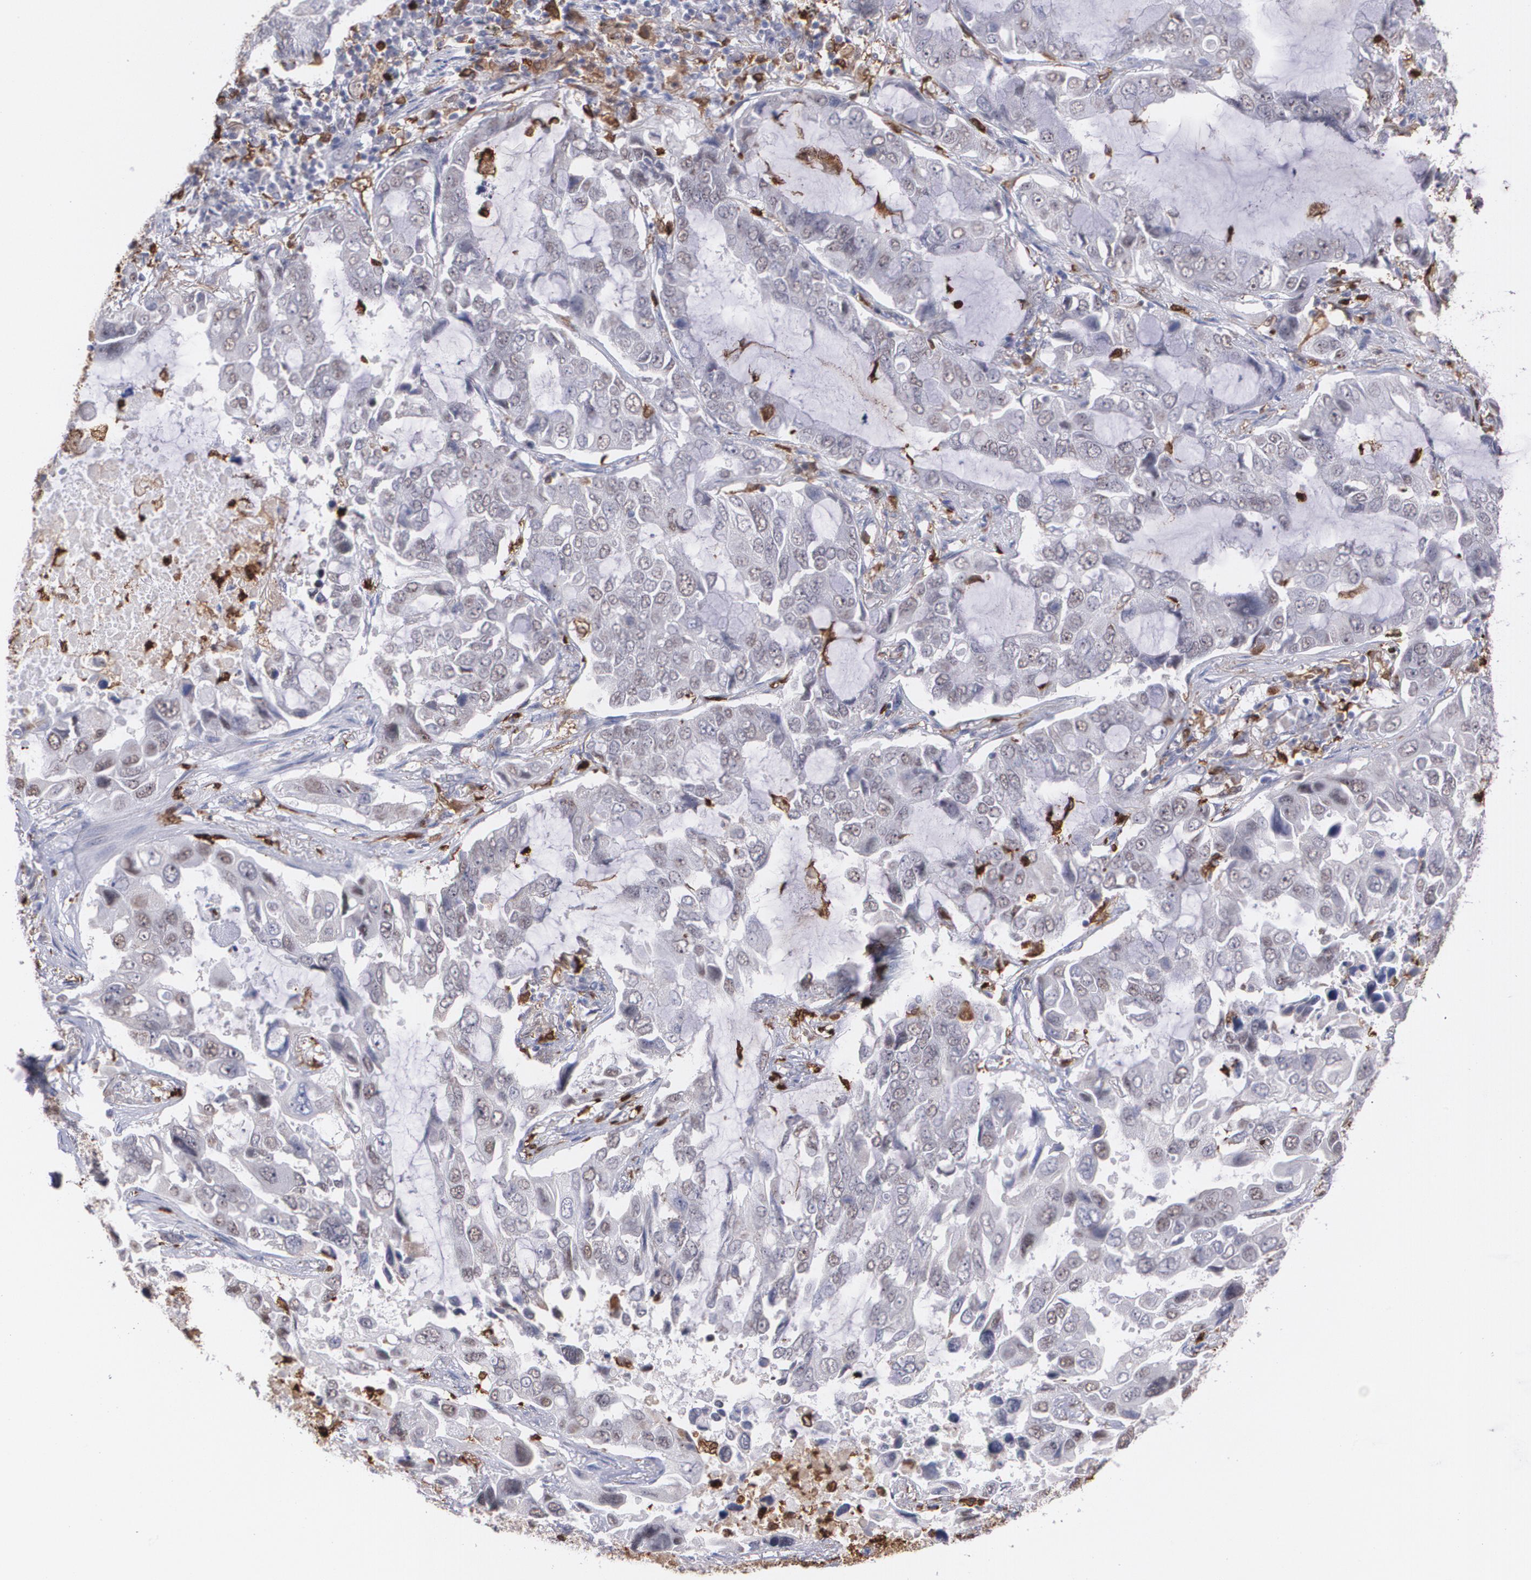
{"staining": {"intensity": "negative", "quantity": "none", "location": "none"}, "tissue": "lung cancer", "cell_type": "Tumor cells", "image_type": "cancer", "snomed": [{"axis": "morphology", "description": "Adenocarcinoma, NOS"}, {"axis": "topography", "description": "Lung"}], "caption": "The immunohistochemistry histopathology image has no significant staining in tumor cells of lung cancer tissue.", "gene": "NCF2", "patient": {"sex": "male", "age": 64}}